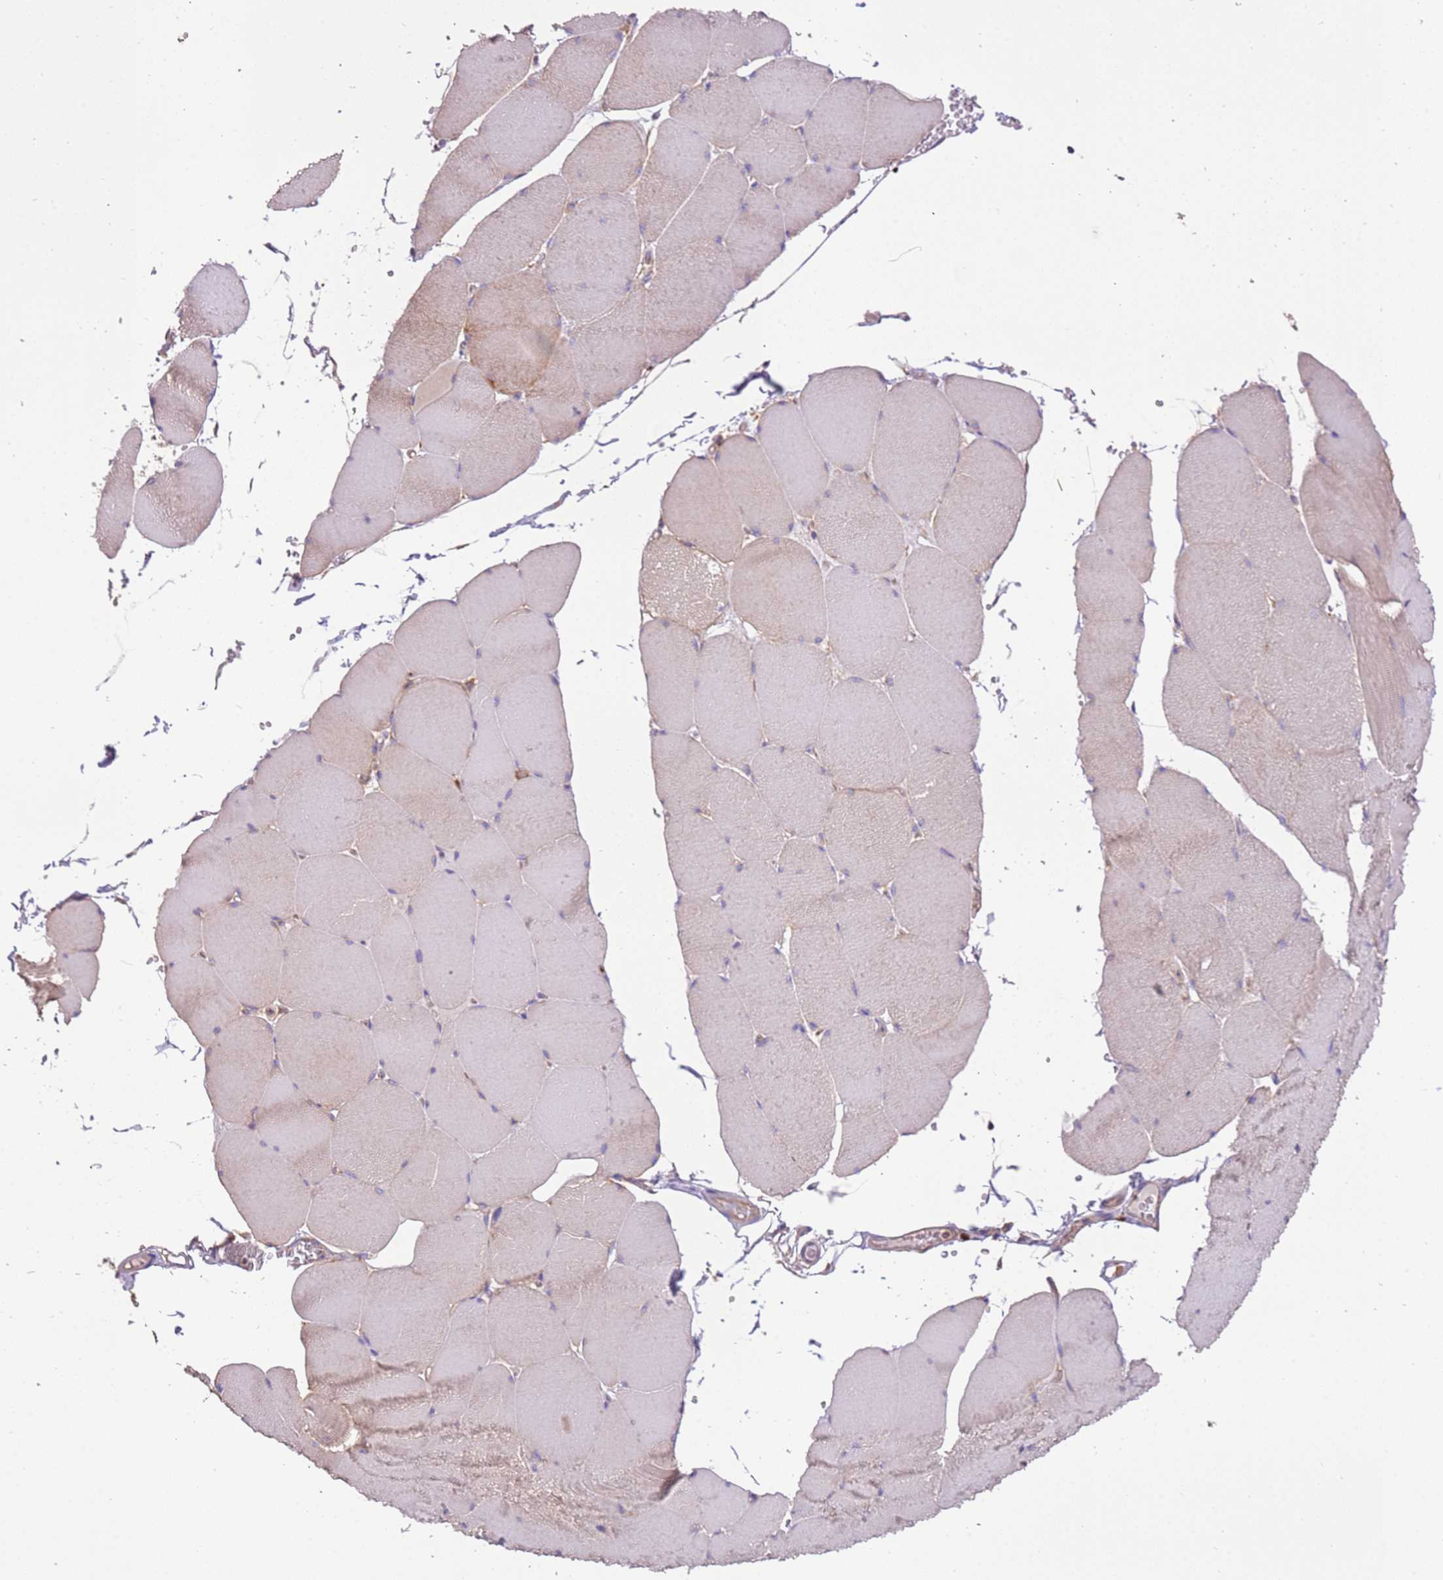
{"staining": {"intensity": "weak", "quantity": "25%-75%", "location": "cytoplasmic/membranous"}, "tissue": "skeletal muscle", "cell_type": "Myocytes", "image_type": "normal", "snomed": [{"axis": "morphology", "description": "Normal tissue, NOS"}, {"axis": "topography", "description": "Skeletal muscle"}, {"axis": "topography", "description": "Head-Neck"}], "caption": "High-magnification brightfield microscopy of unremarkable skeletal muscle stained with DAB (3,3'-diaminobenzidine) (brown) and counterstained with hematoxylin (blue). myocytes exhibit weak cytoplasmic/membranous positivity is seen in about25%-75% of cells.", "gene": "NAALADL1", "patient": {"sex": "male", "age": 66}}